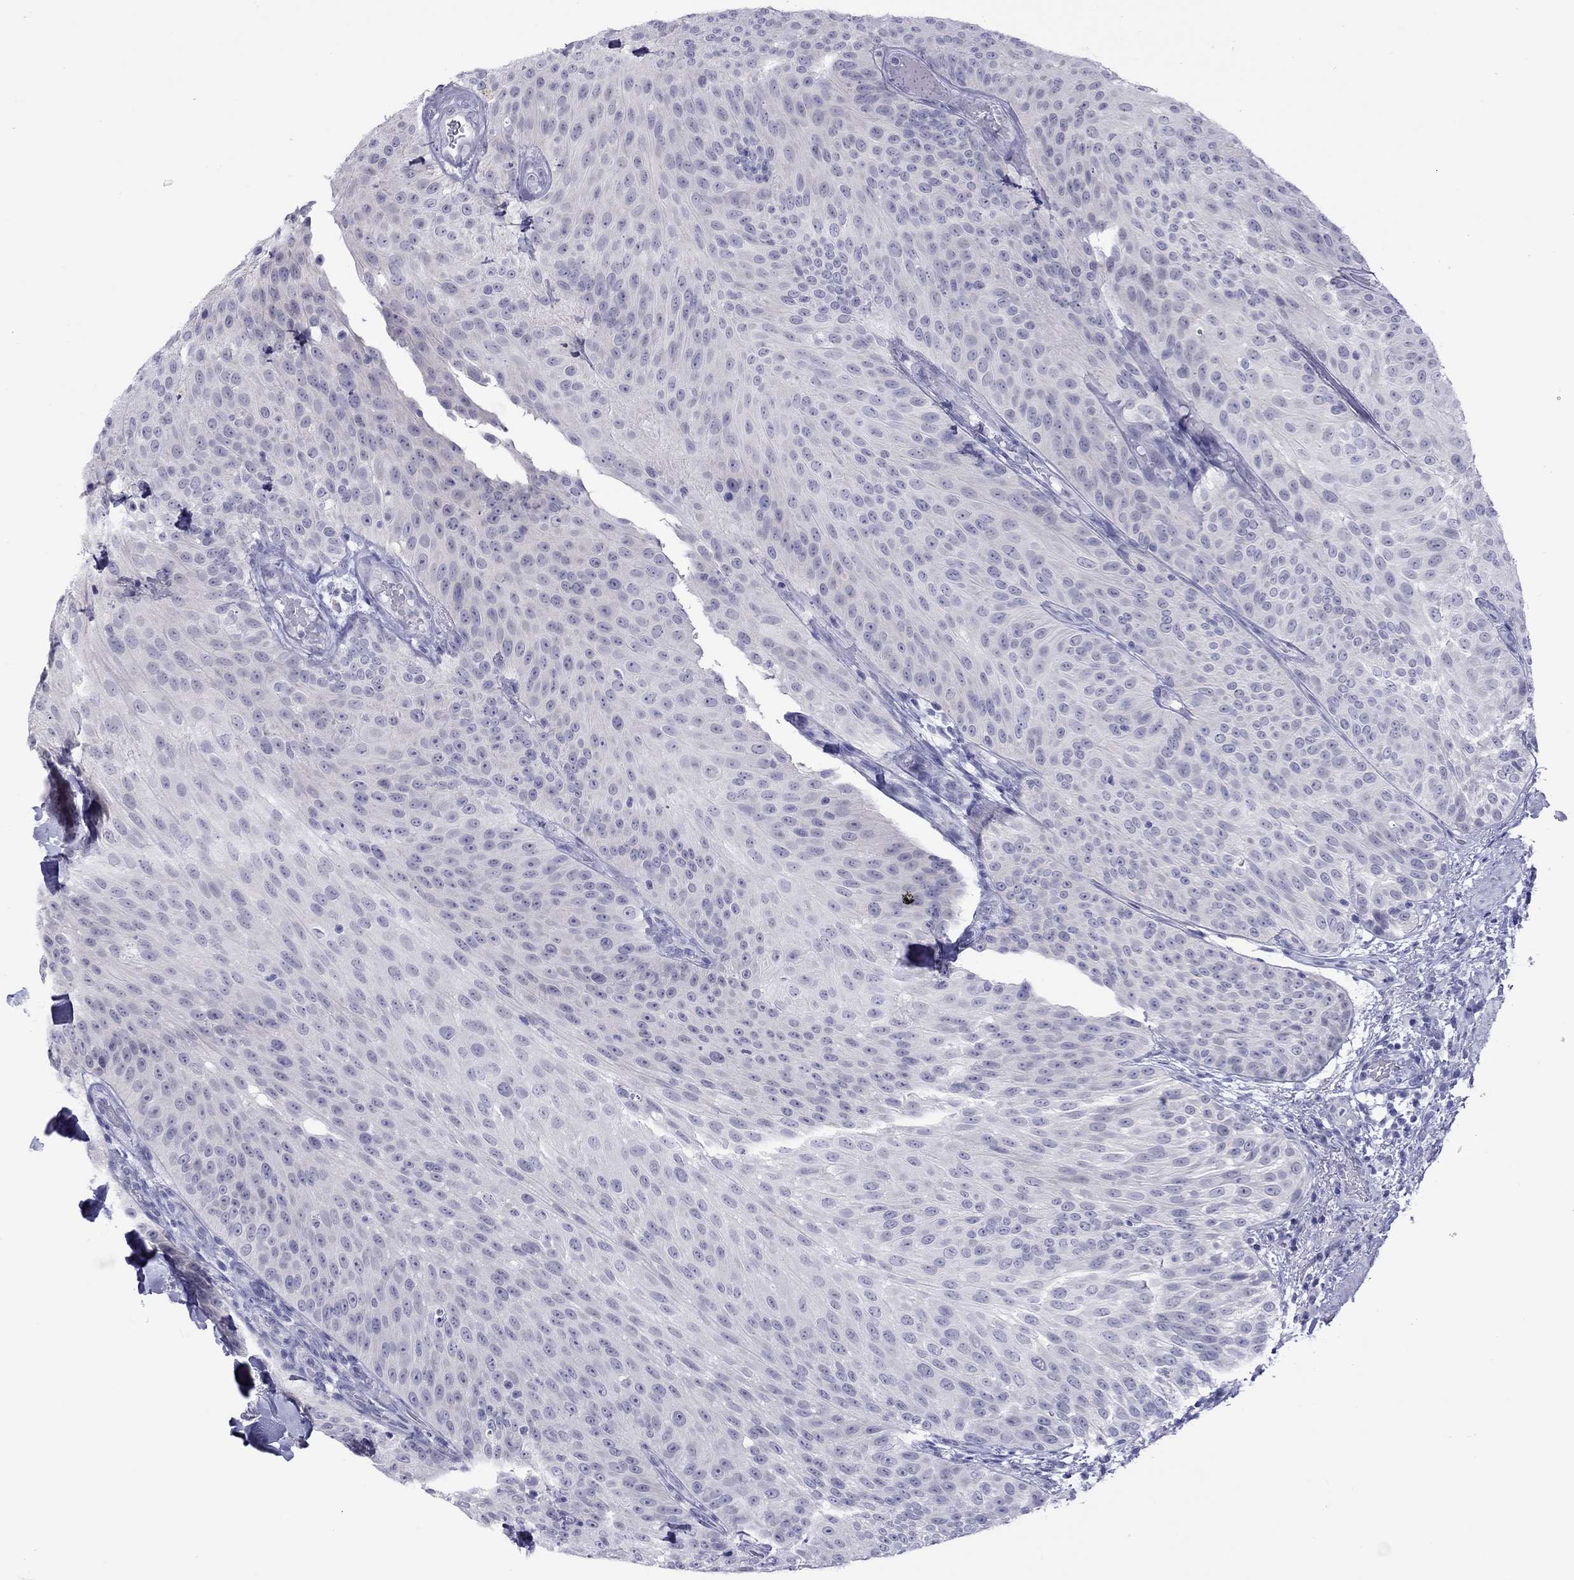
{"staining": {"intensity": "negative", "quantity": "none", "location": "none"}, "tissue": "urothelial cancer", "cell_type": "Tumor cells", "image_type": "cancer", "snomed": [{"axis": "morphology", "description": "Urothelial carcinoma, Low grade"}, {"axis": "topography", "description": "Urinary bladder"}], "caption": "Tumor cells are negative for brown protein staining in urothelial cancer.", "gene": "CHRNB3", "patient": {"sex": "male", "age": 78}}